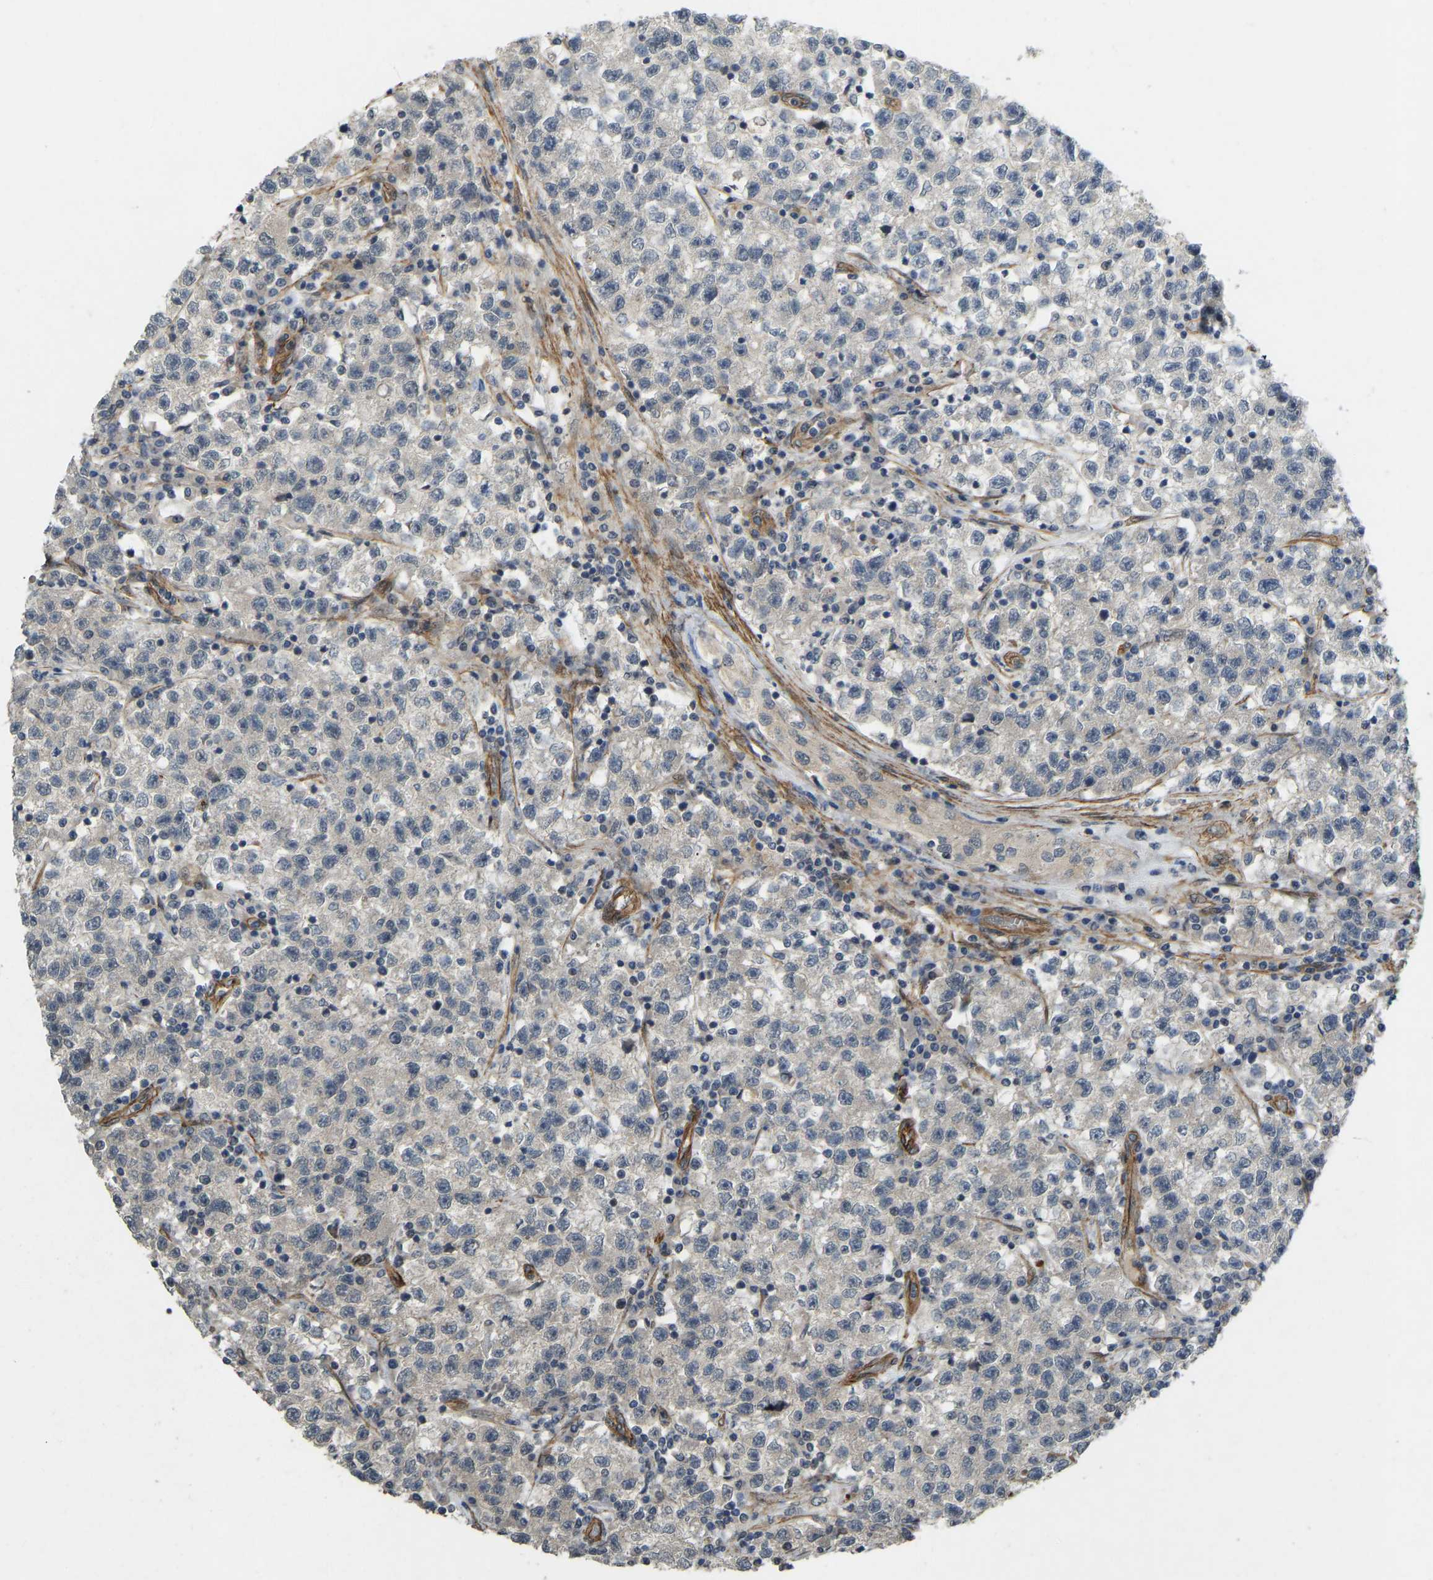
{"staining": {"intensity": "negative", "quantity": "none", "location": "none"}, "tissue": "testis cancer", "cell_type": "Tumor cells", "image_type": "cancer", "snomed": [{"axis": "morphology", "description": "Seminoma, NOS"}, {"axis": "topography", "description": "Testis"}], "caption": "DAB (3,3'-diaminobenzidine) immunohistochemical staining of testis seminoma shows no significant positivity in tumor cells. The staining is performed using DAB brown chromogen with nuclei counter-stained in using hematoxylin.", "gene": "NMB", "patient": {"sex": "male", "age": 22}}